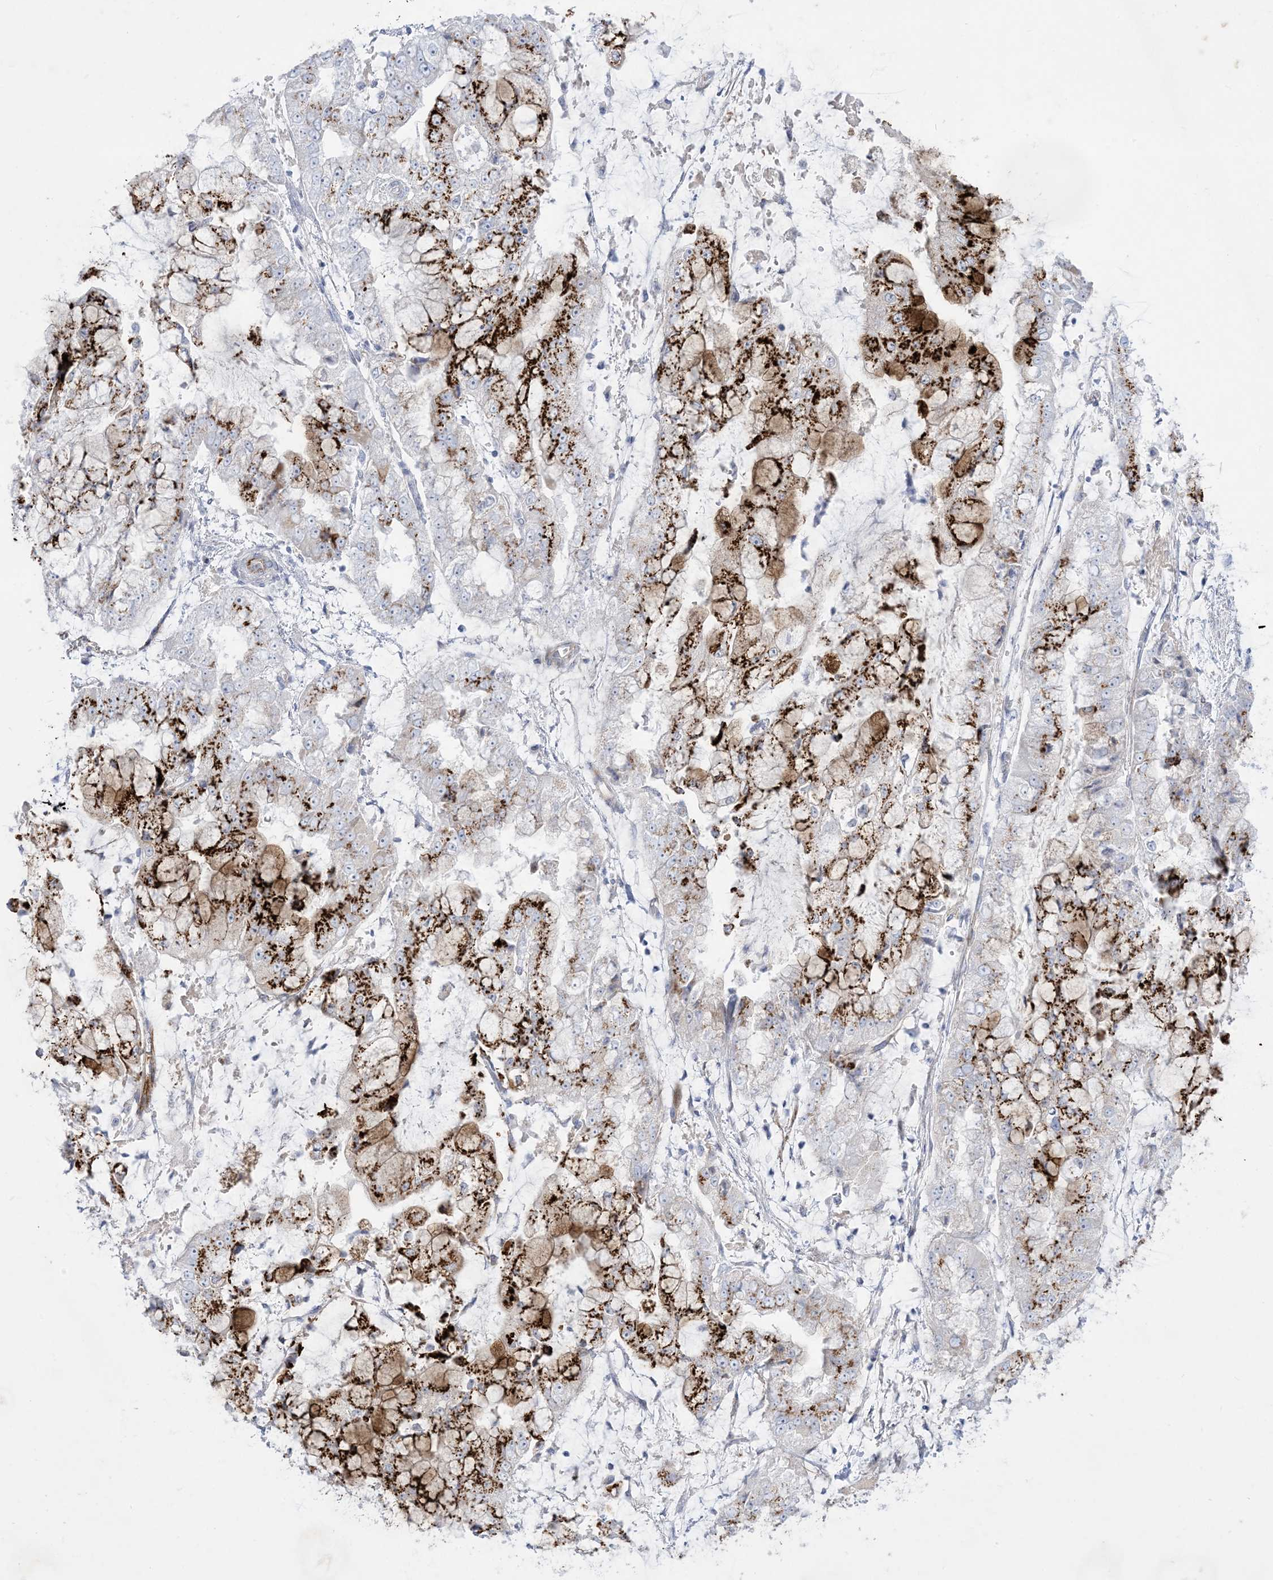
{"staining": {"intensity": "strong", "quantity": "25%-75%", "location": "cytoplasmic/membranous"}, "tissue": "stomach cancer", "cell_type": "Tumor cells", "image_type": "cancer", "snomed": [{"axis": "morphology", "description": "Adenocarcinoma, NOS"}, {"axis": "topography", "description": "Stomach"}], "caption": "Immunohistochemistry histopathology image of stomach adenocarcinoma stained for a protein (brown), which demonstrates high levels of strong cytoplasmic/membranous positivity in approximately 25%-75% of tumor cells.", "gene": "B3GNT7", "patient": {"sex": "male", "age": 76}}